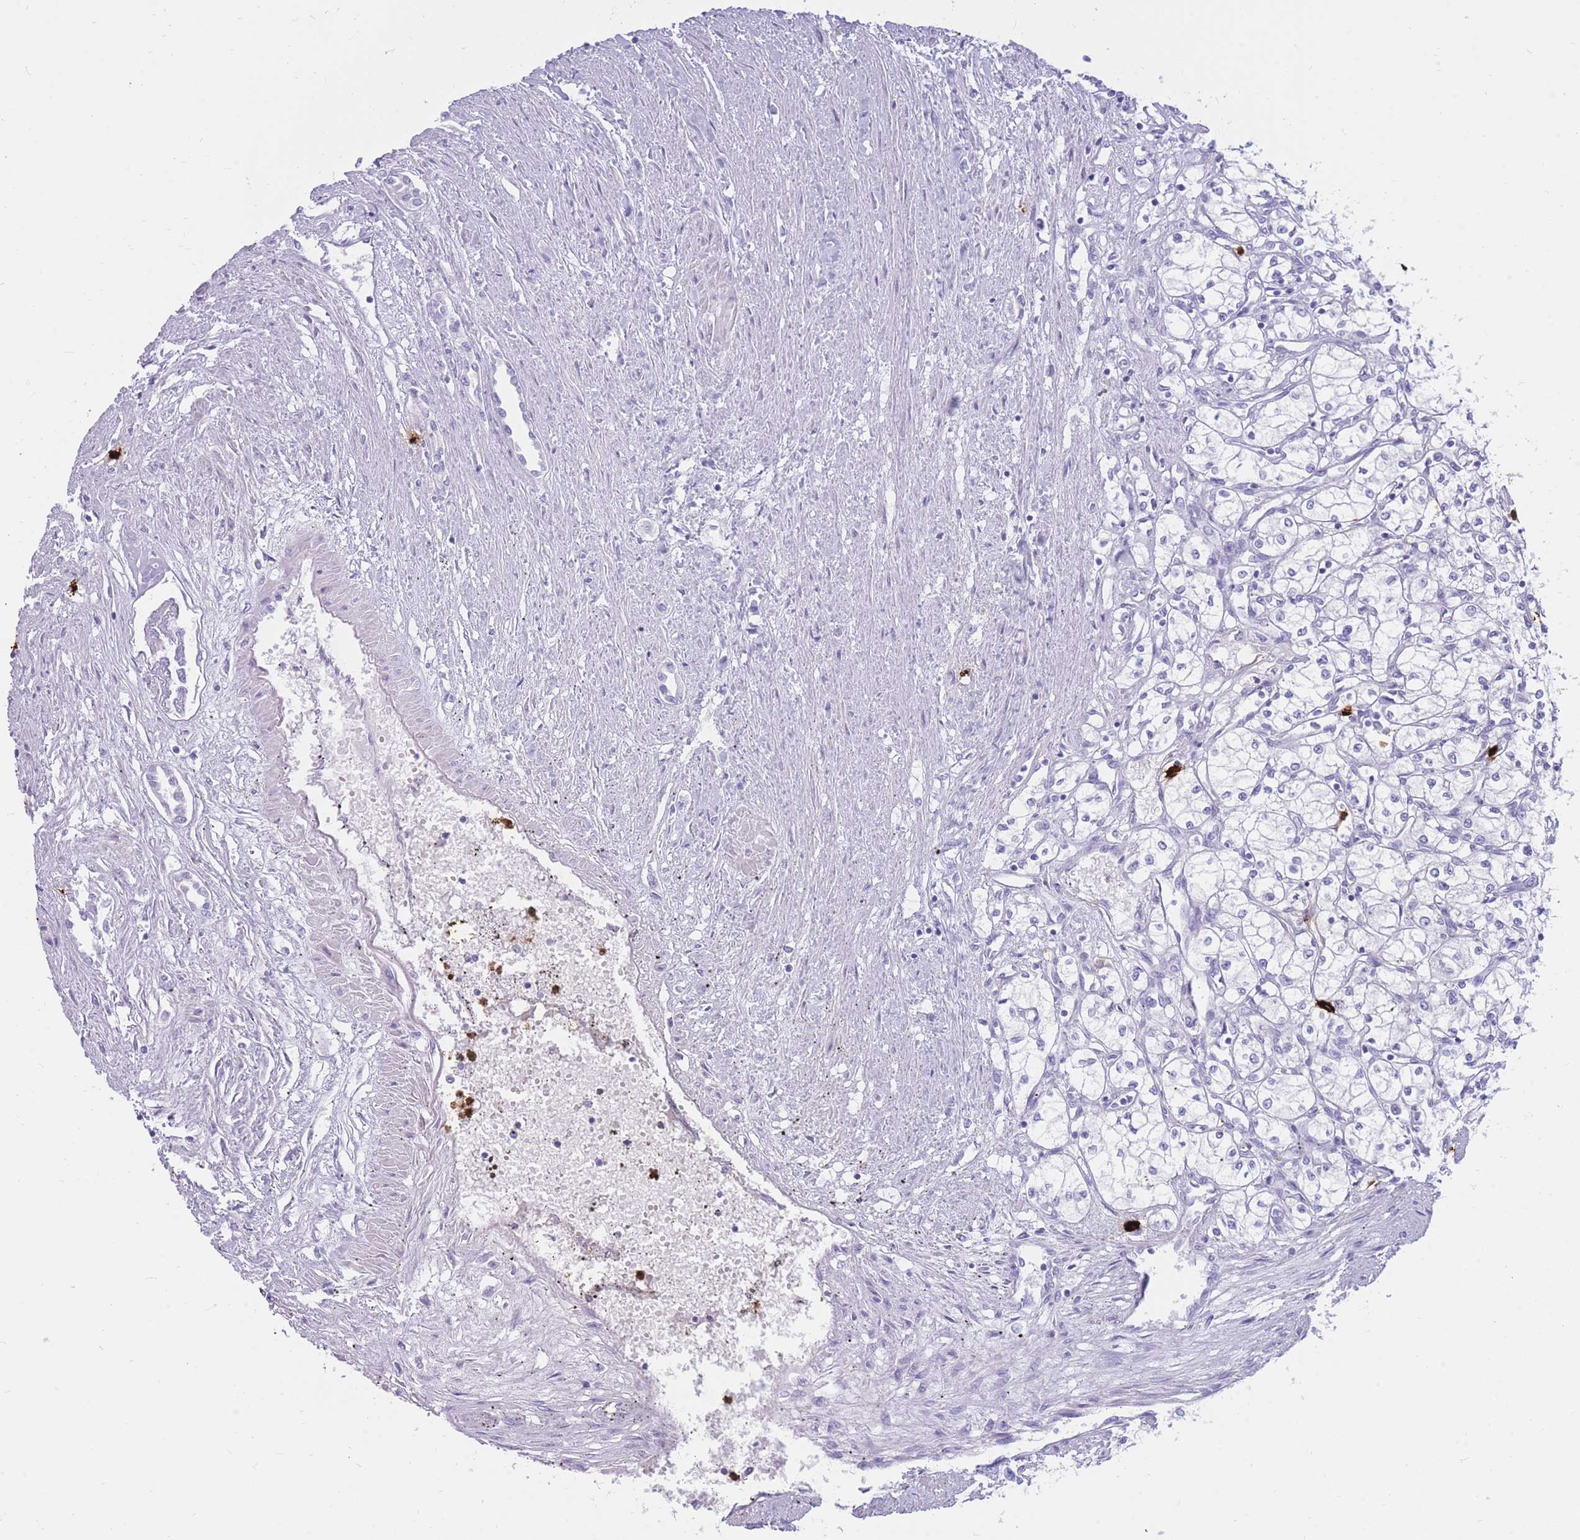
{"staining": {"intensity": "negative", "quantity": "none", "location": "none"}, "tissue": "renal cancer", "cell_type": "Tumor cells", "image_type": "cancer", "snomed": [{"axis": "morphology", "description": "Adenocarcinoma, NOS"}, {"axis": "topography", "description": "Kidney"}], "caption": "Tumor cells show no significant expression in renal cancer (adenocarcinoma).", "gene": "TPSAB1", "patient": {"sex": "male", "age": 59}}